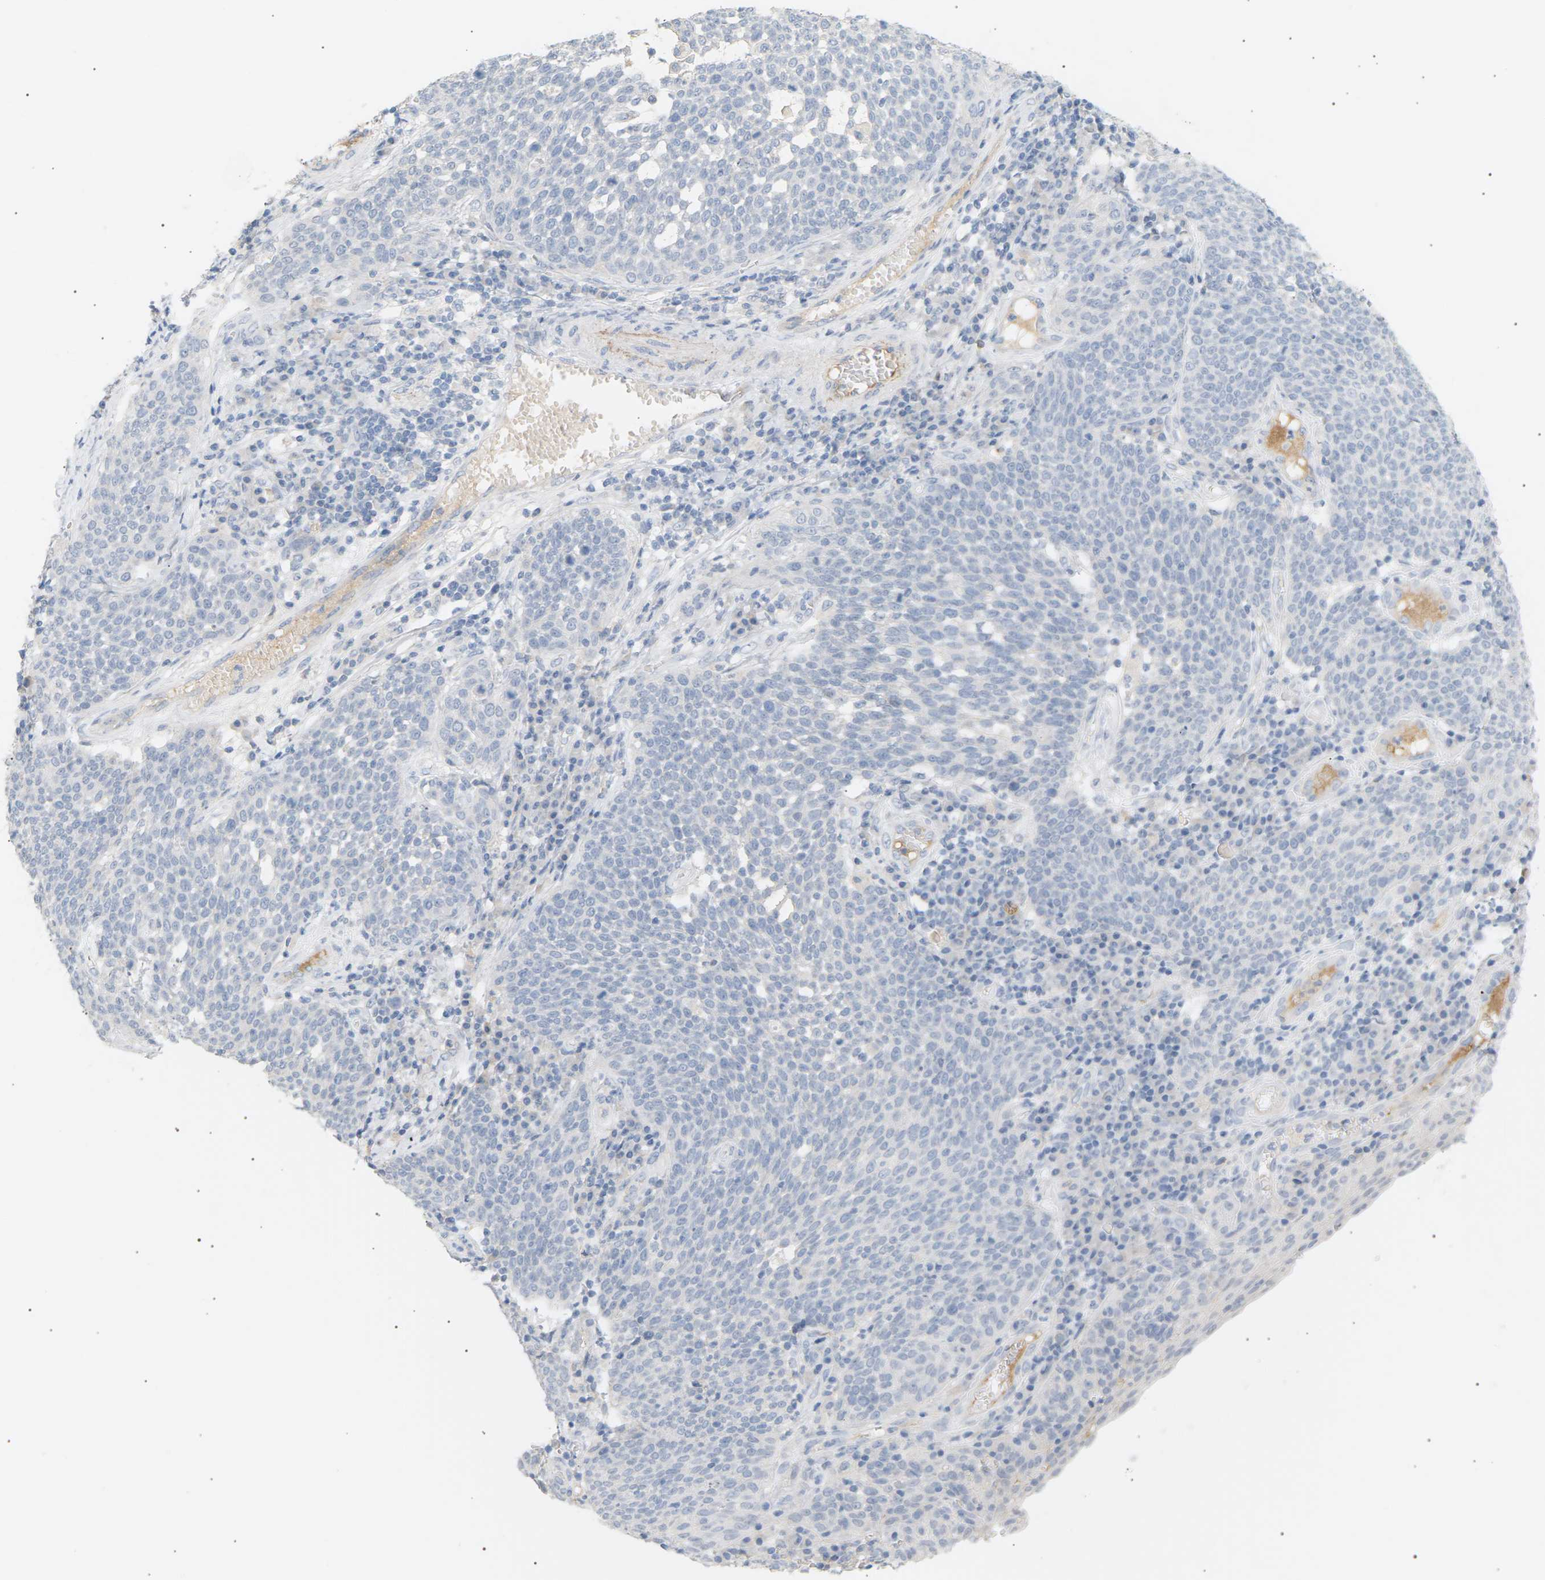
{"staining": {"intensity": "negative", "quantity": "none", "location": "none"}, "tissue": "cervical cancer", "cell_type": "Tumor cells", "image_type": "cancer", "snomed": [{"axis": "morphology", "description": "Squamous cell carcinoma, NOS"}, {"axis": "topography", "description": "Cervix"}], "caption": "High magnification brightfield microscopy of cervical cancer stained with DAB (brown) and counterstained with hematoxylin (blue): tumor cells show no significant staining.", "gene": "CLU", "patient": {"sex": "female", "age": 34}}